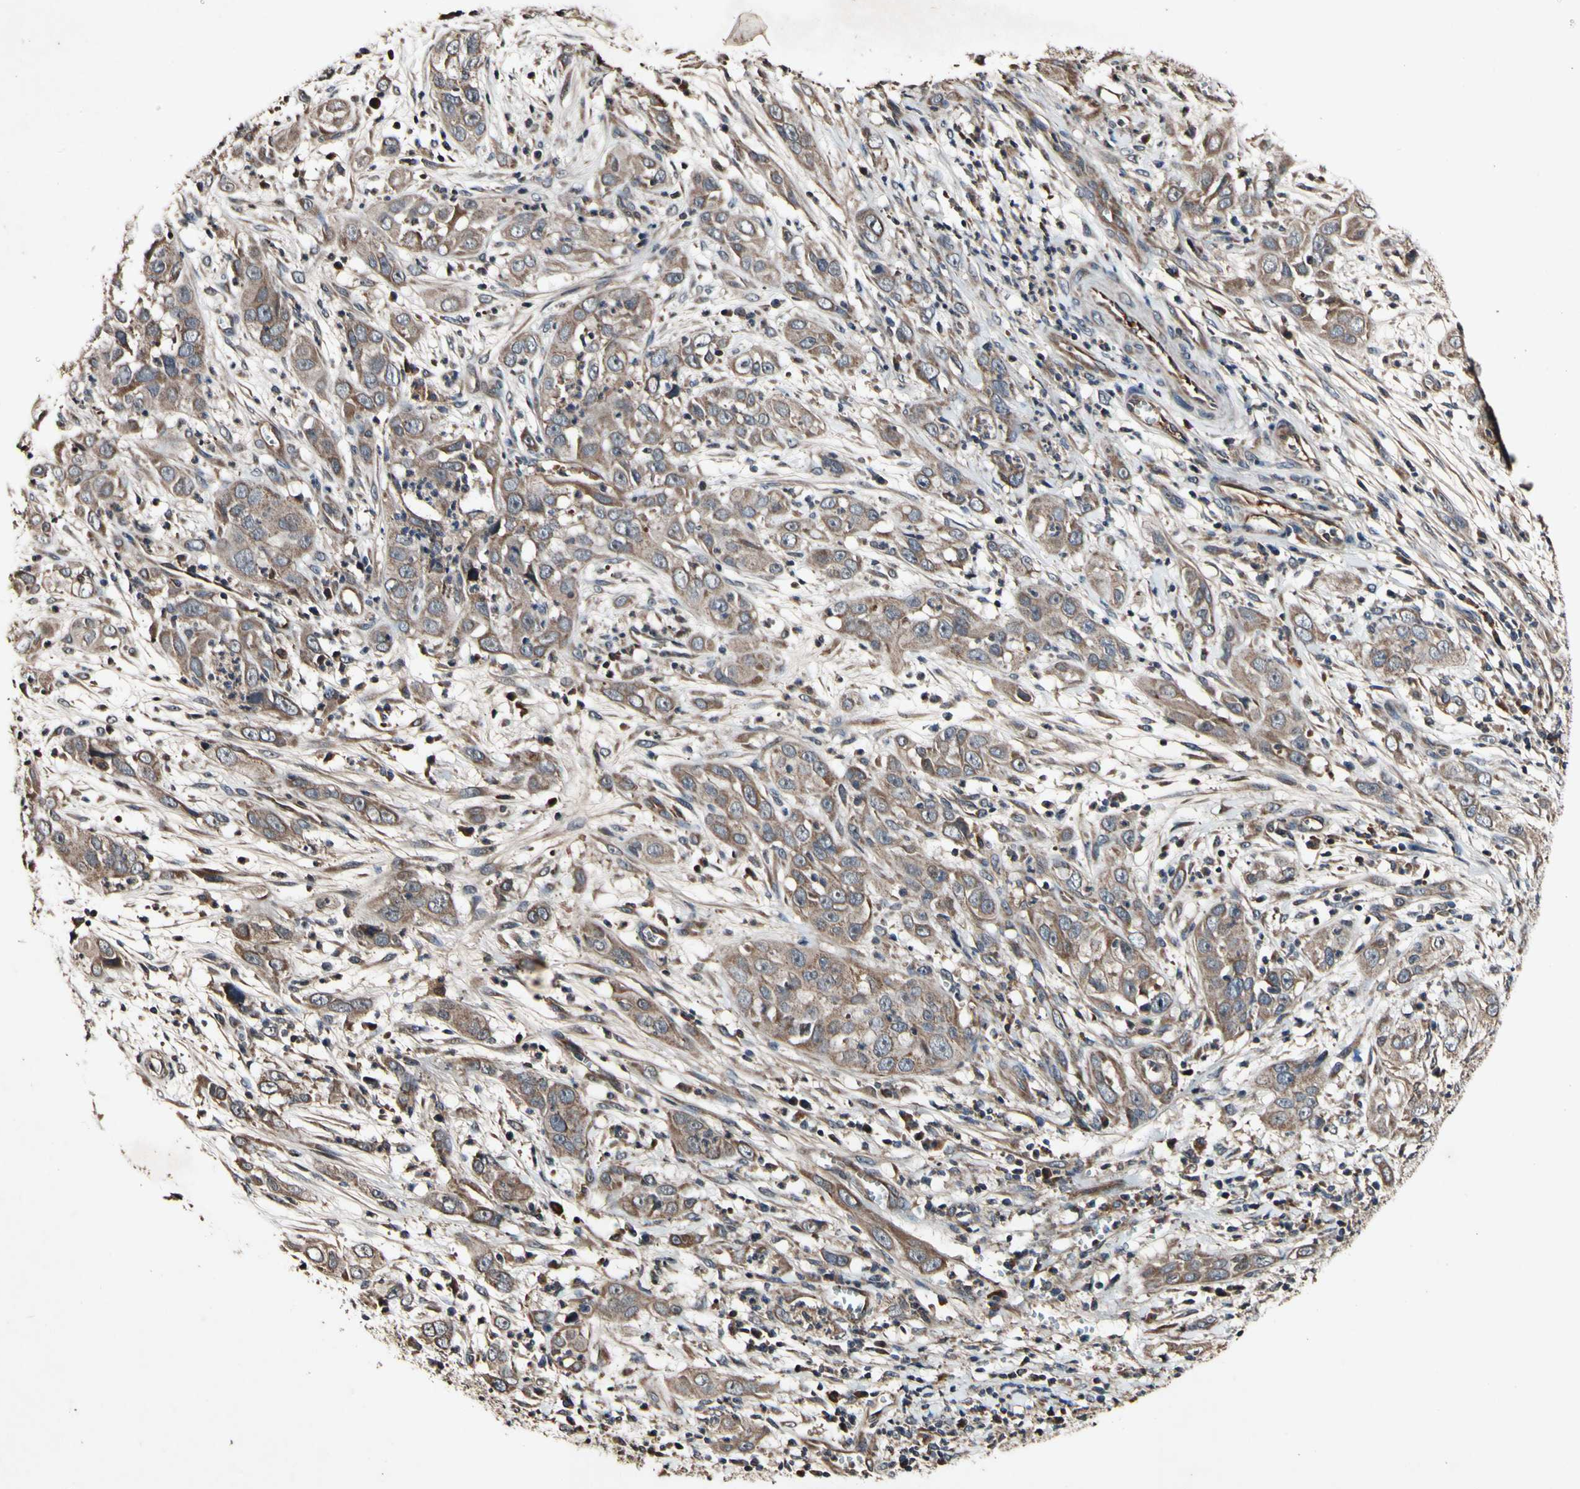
{"staining": {"intensity": "moderate", "quantity": ">75%", "location": "cytoplasmic/membranous"}, "tissue": "cervical cancer", "cell_type": "Tumor cells", "image_type": "cancer", "snomed": [{"axis": "morphology", "description": "Squamous cell carcinoma, NOS"}, {"axis": "topography", "description": "Cervix"}], "caption": "Cervical squamous cell carcinoma stained with DAB (3,3'-diaminobenzidine) immunohistochemistry (IHC) displays medium levels of moderate cytoplasmic/membranous staining in about >75% of tumor cells. The staining was performed using DAB (3,3'-diaminobenzidine) to visualize the protein expression in brown, while the nuclei were stained in blue with hematoxylin (Magnification: 20x).", "gene": "PLAT", "patient": {"sex": "female", "age": 32}}